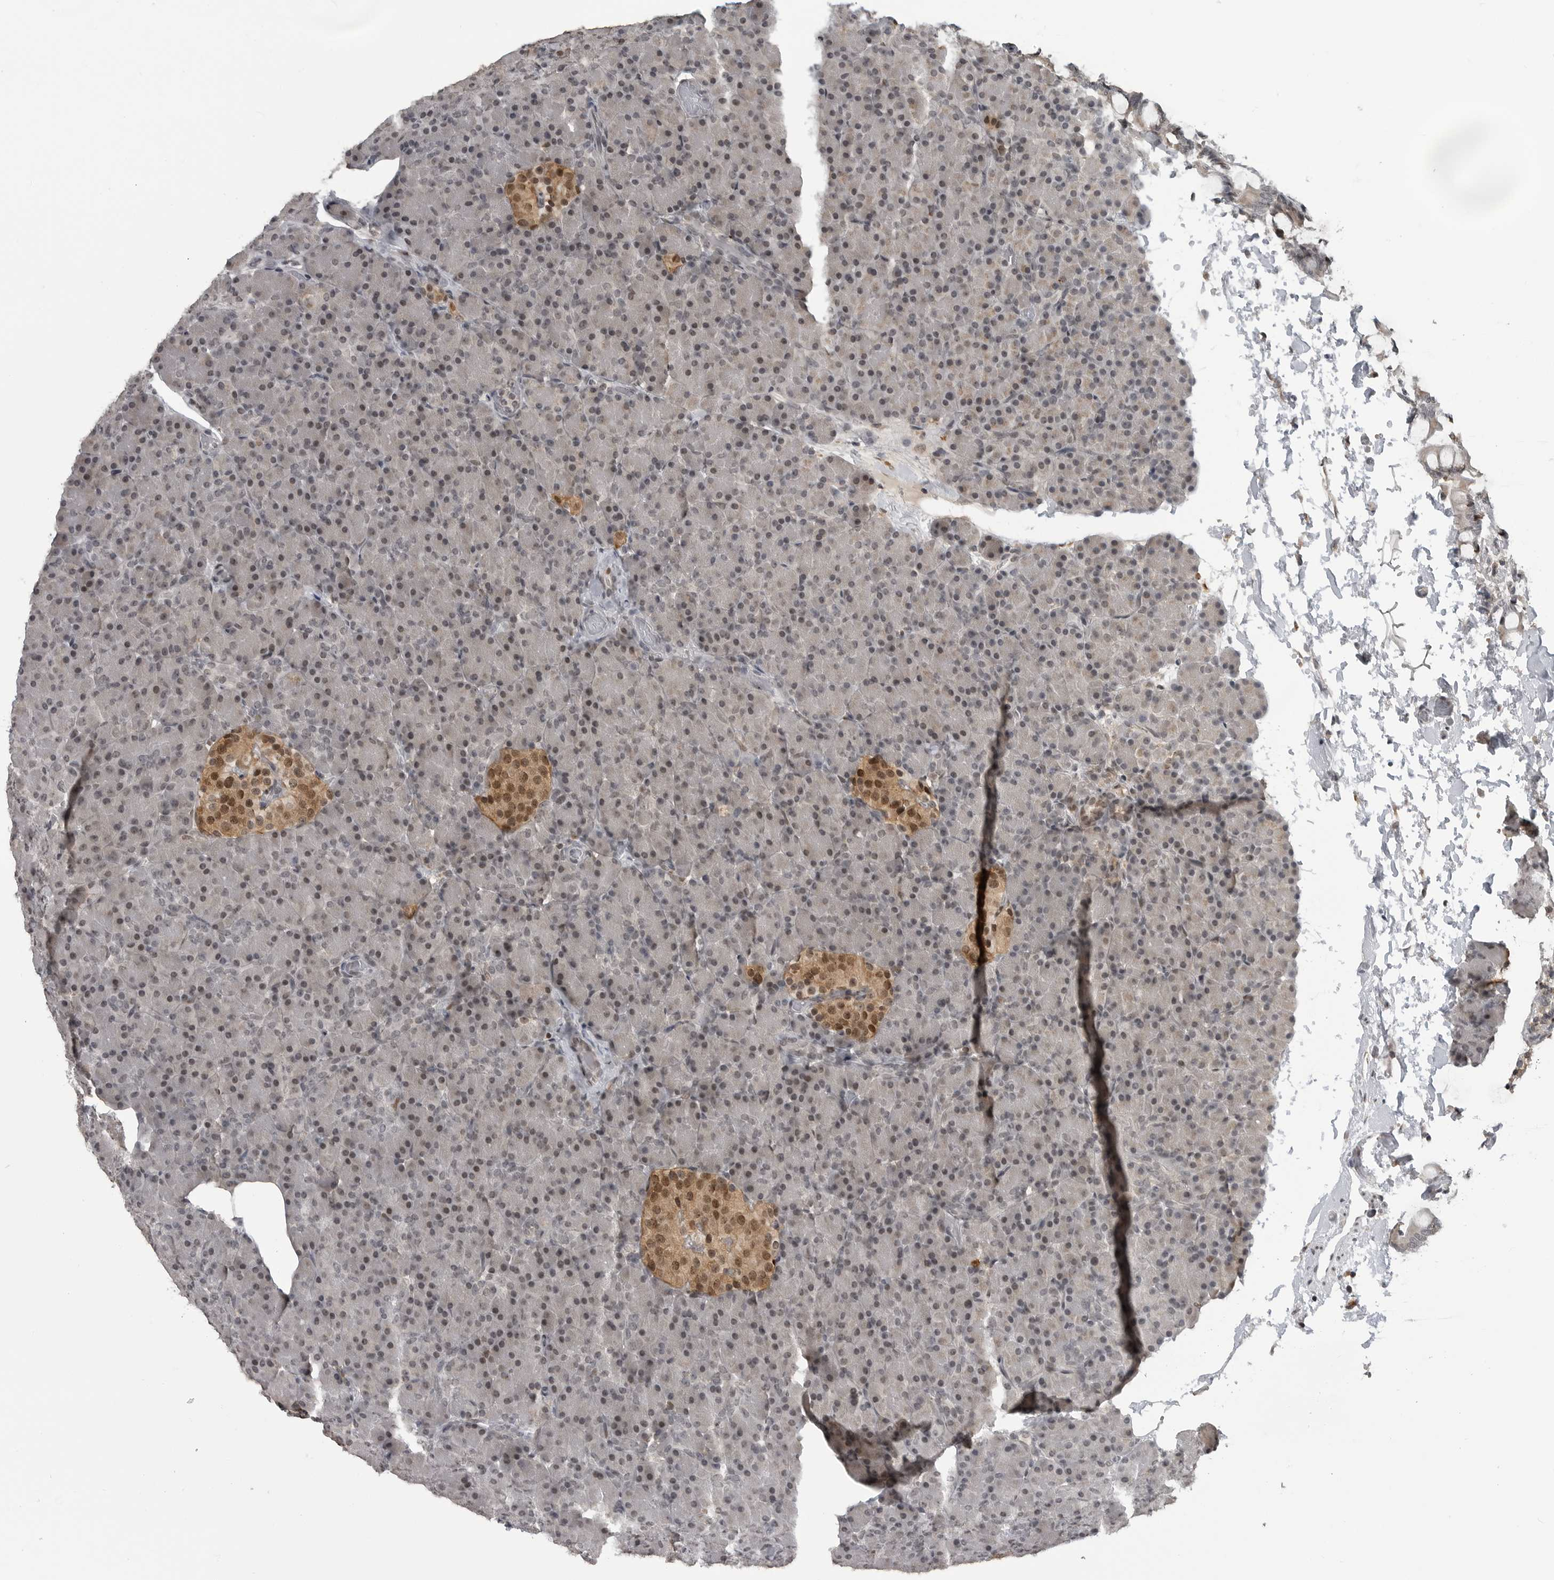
{"staining": {"intensity": "weak", "quantity": "25%-75%", "location": "nuclear"}, "tissue": "pancreas", "cell_type": "Exocrine glandular cells", "image_type": "normal", "snomed": [{"axis": "morphology", "description": "Normal tissue, NOS"}, {"axis": "topography", "description": "Pancreas"}], "caption": "A high-resolution photomicrograph shows IHC staining of unremarkable pancreas, which demonstrates weak nuclear staining in about 25%-75% of exocrine glandular cells.", "gene": "C8orf58", "patient": {"sex": "female", "age": 43}}